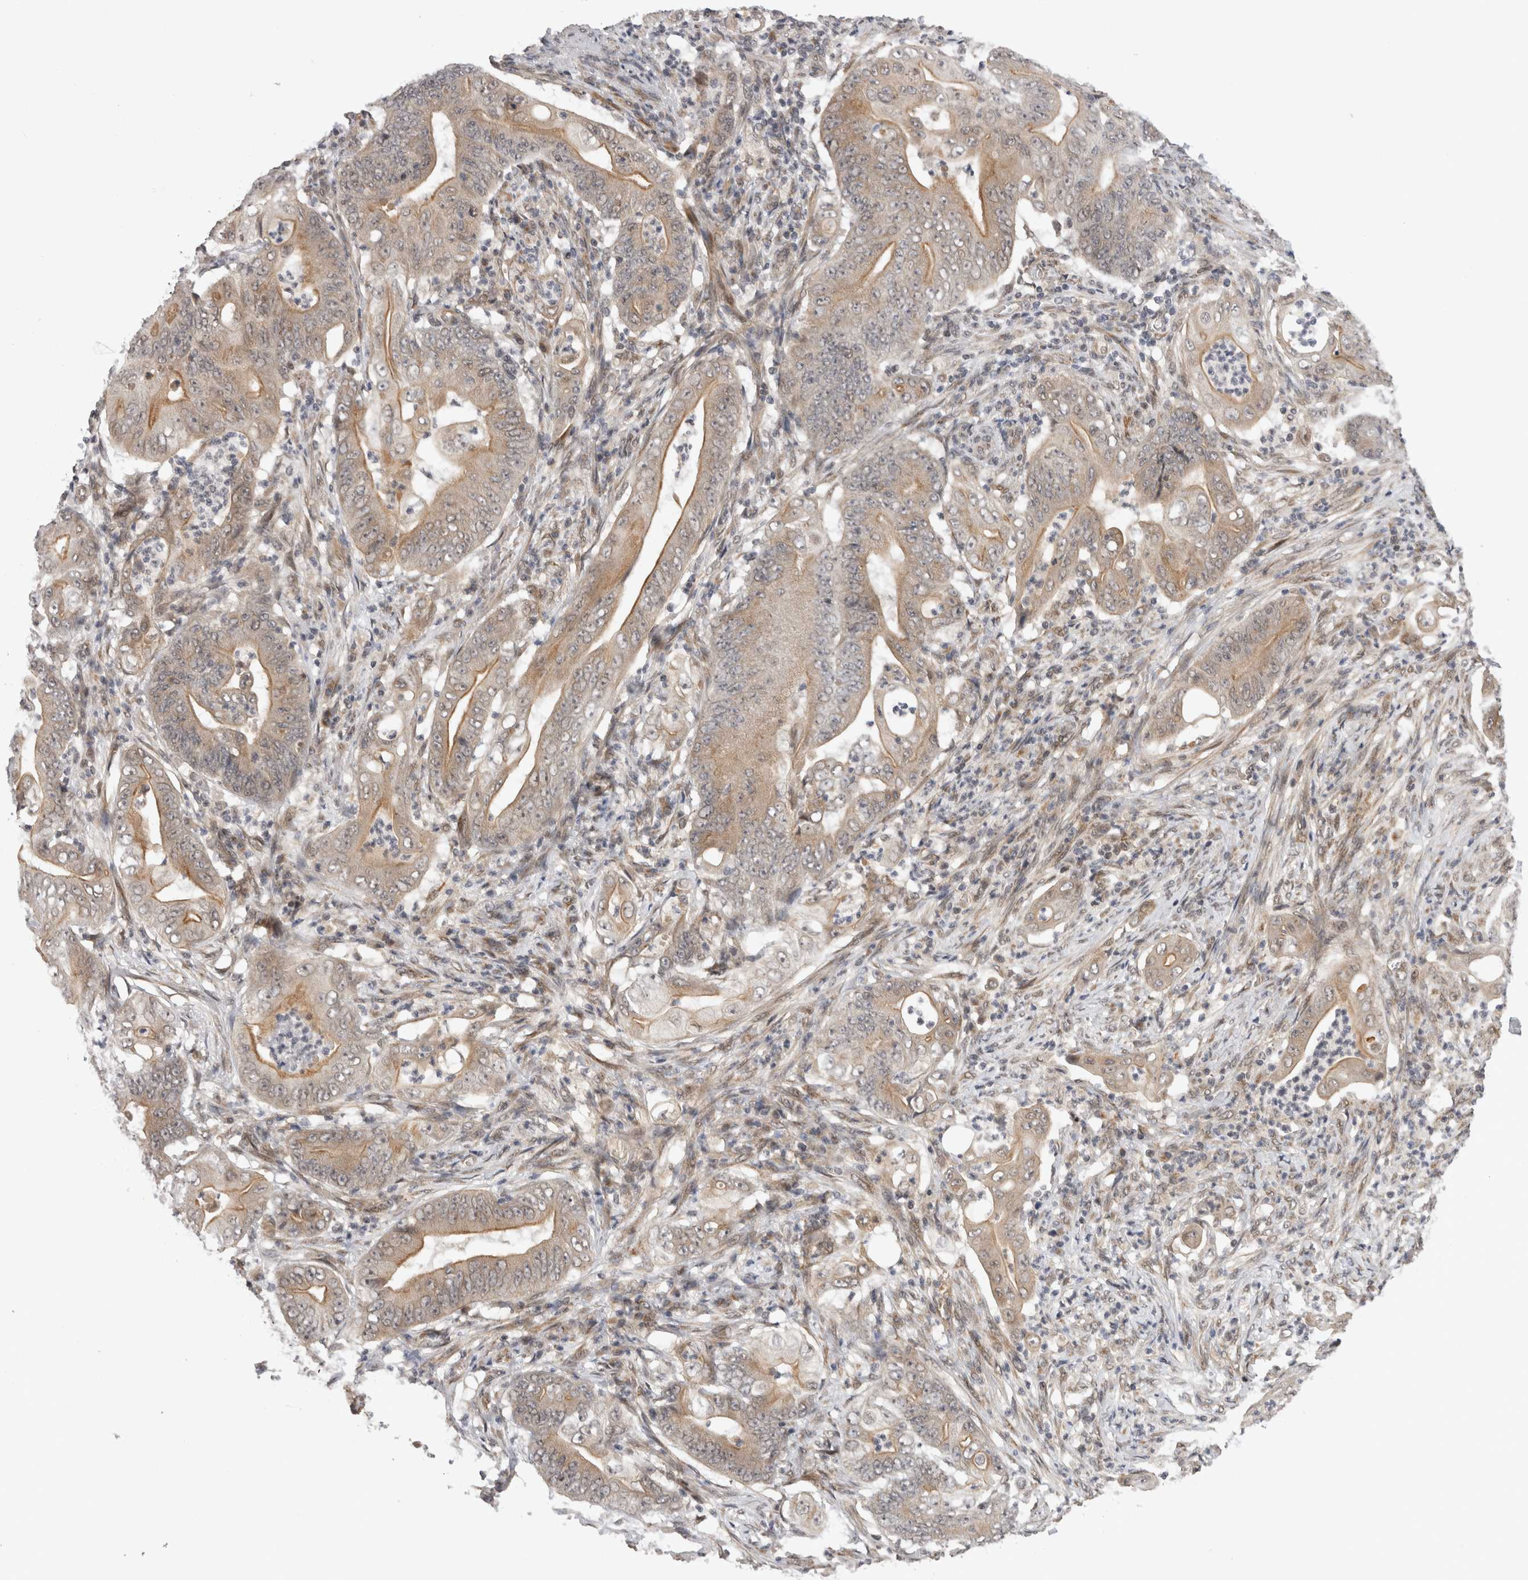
{"staining": {"intensity": "moderate", "quantity": ">75%", "location": "cytoplasmic/membranous"}, "tissue": "stomach cancer", "cell_type": "Tumor cells", "image_type": "cancer", "snomed": [{"axis": "morphology", "description": "Adenocarcinoma, NOS"}, {"axis": "topography", "description": "Stomach"}], "caption": "DAB immunohistochemical staining of stomach adenocarcinoma exhibits moderate cytoplasmic/membranous protein expression in approximately >75% of tumor cells. (Stains: DAB (3,3'-diaminobenzidine) in brown, nuclei in blue, Microscopy: brightfield microscopy at high magnification).", "gene": "TMEM65", "patient": {"sex": "female", "age": 73}}